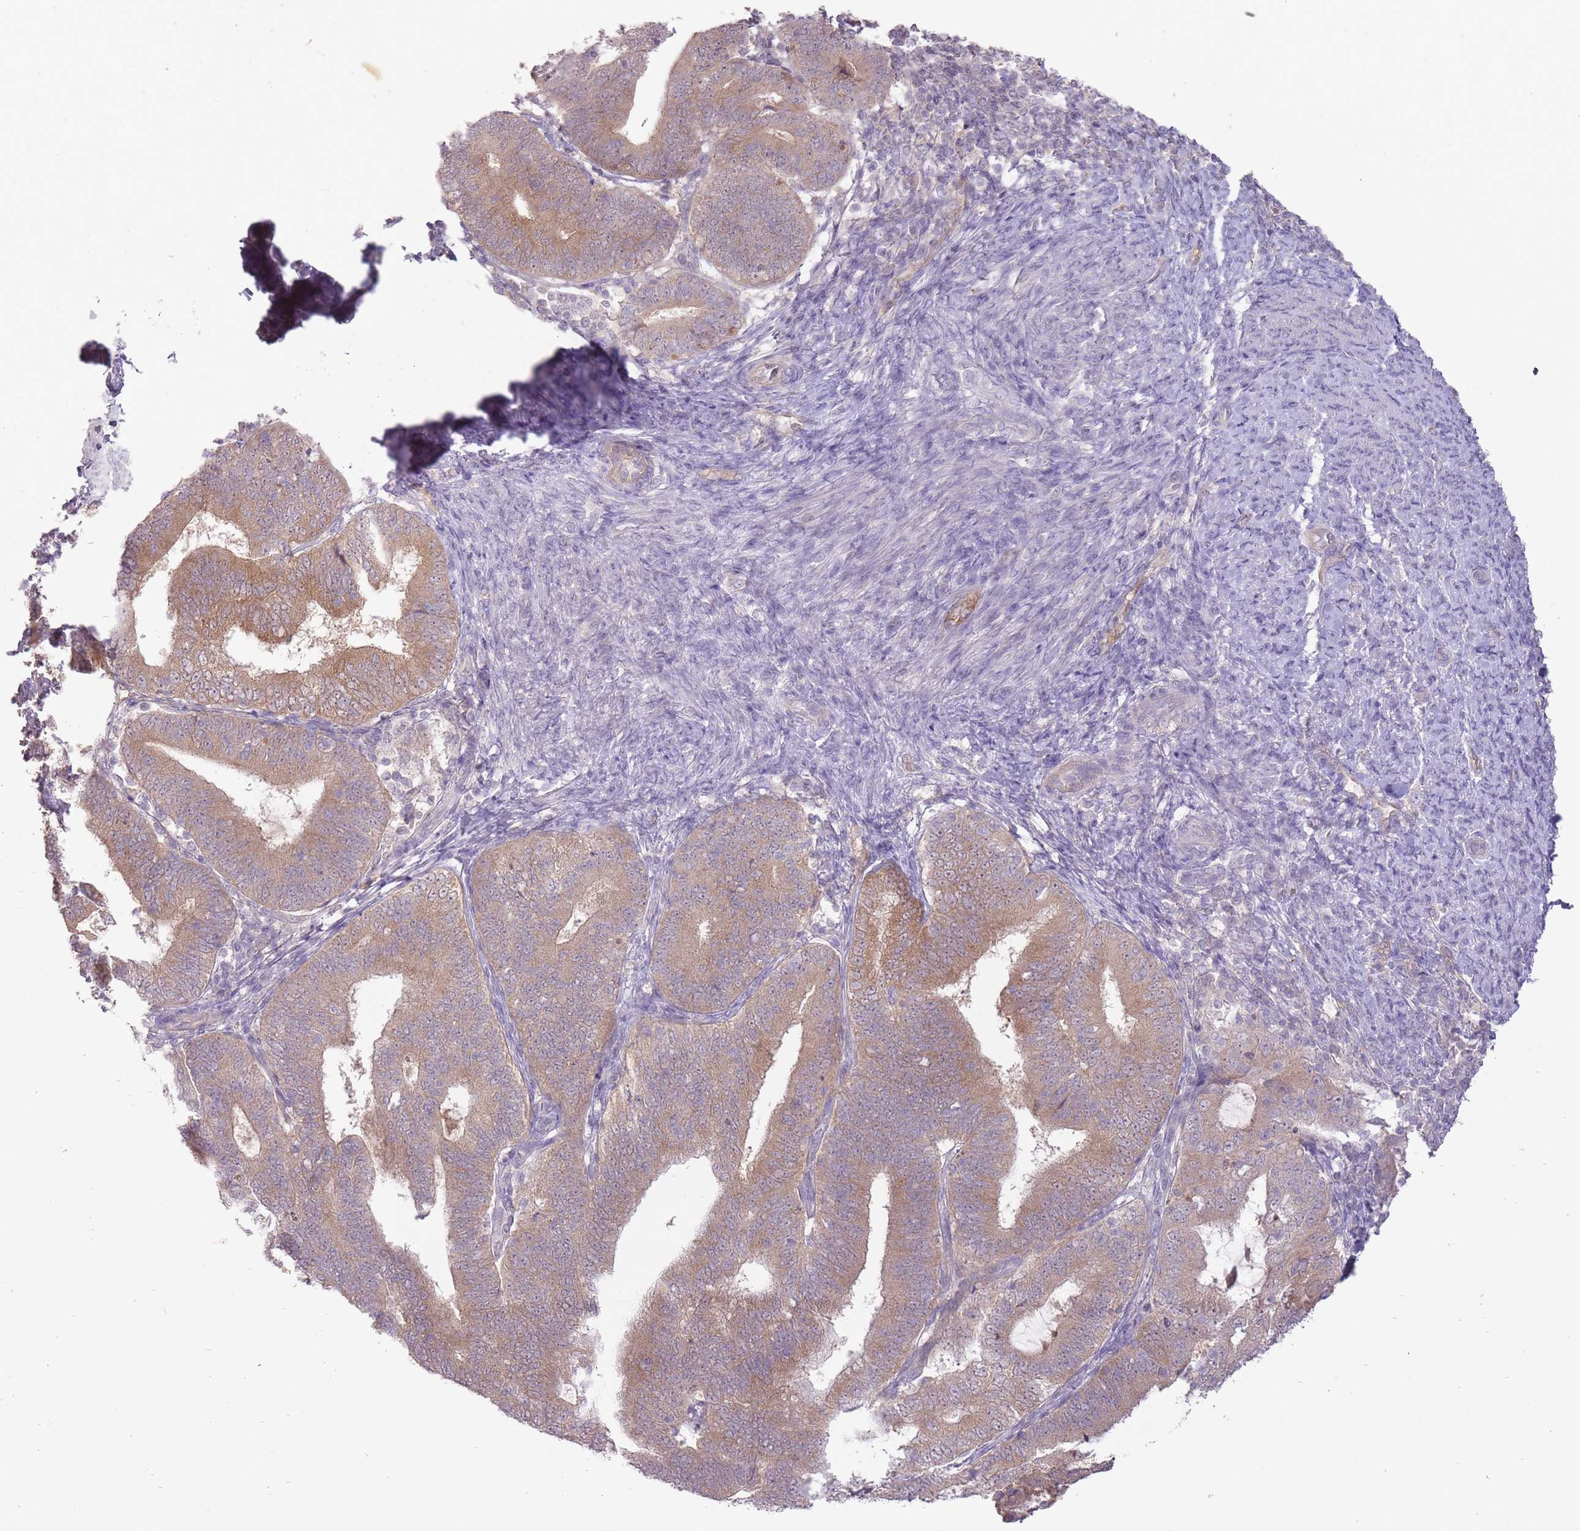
{"staining": {"intensity": "moderate", "quantity": ">75%", "location": "cytoplasmic/membranous"}, "tissue": "endometrial cancer", "cell_type": "Tumor cells", "image_type": "cancer", "snomed": [{"axis": "morphology", "description": "Adenocarcinoma, NOS"}, {"axis": "topography", "description": "Endometrium"}], "caption": "Protein expression analysis of human endometrial cancer reveals moderate cytoplasmic/membranous expression in about >75% of tumor cells. (brown staining indicates protein expression, while blue staining denotes nuclei).", "gene": "LRATD2", "patient": {"sex": "female", "age": 70}}